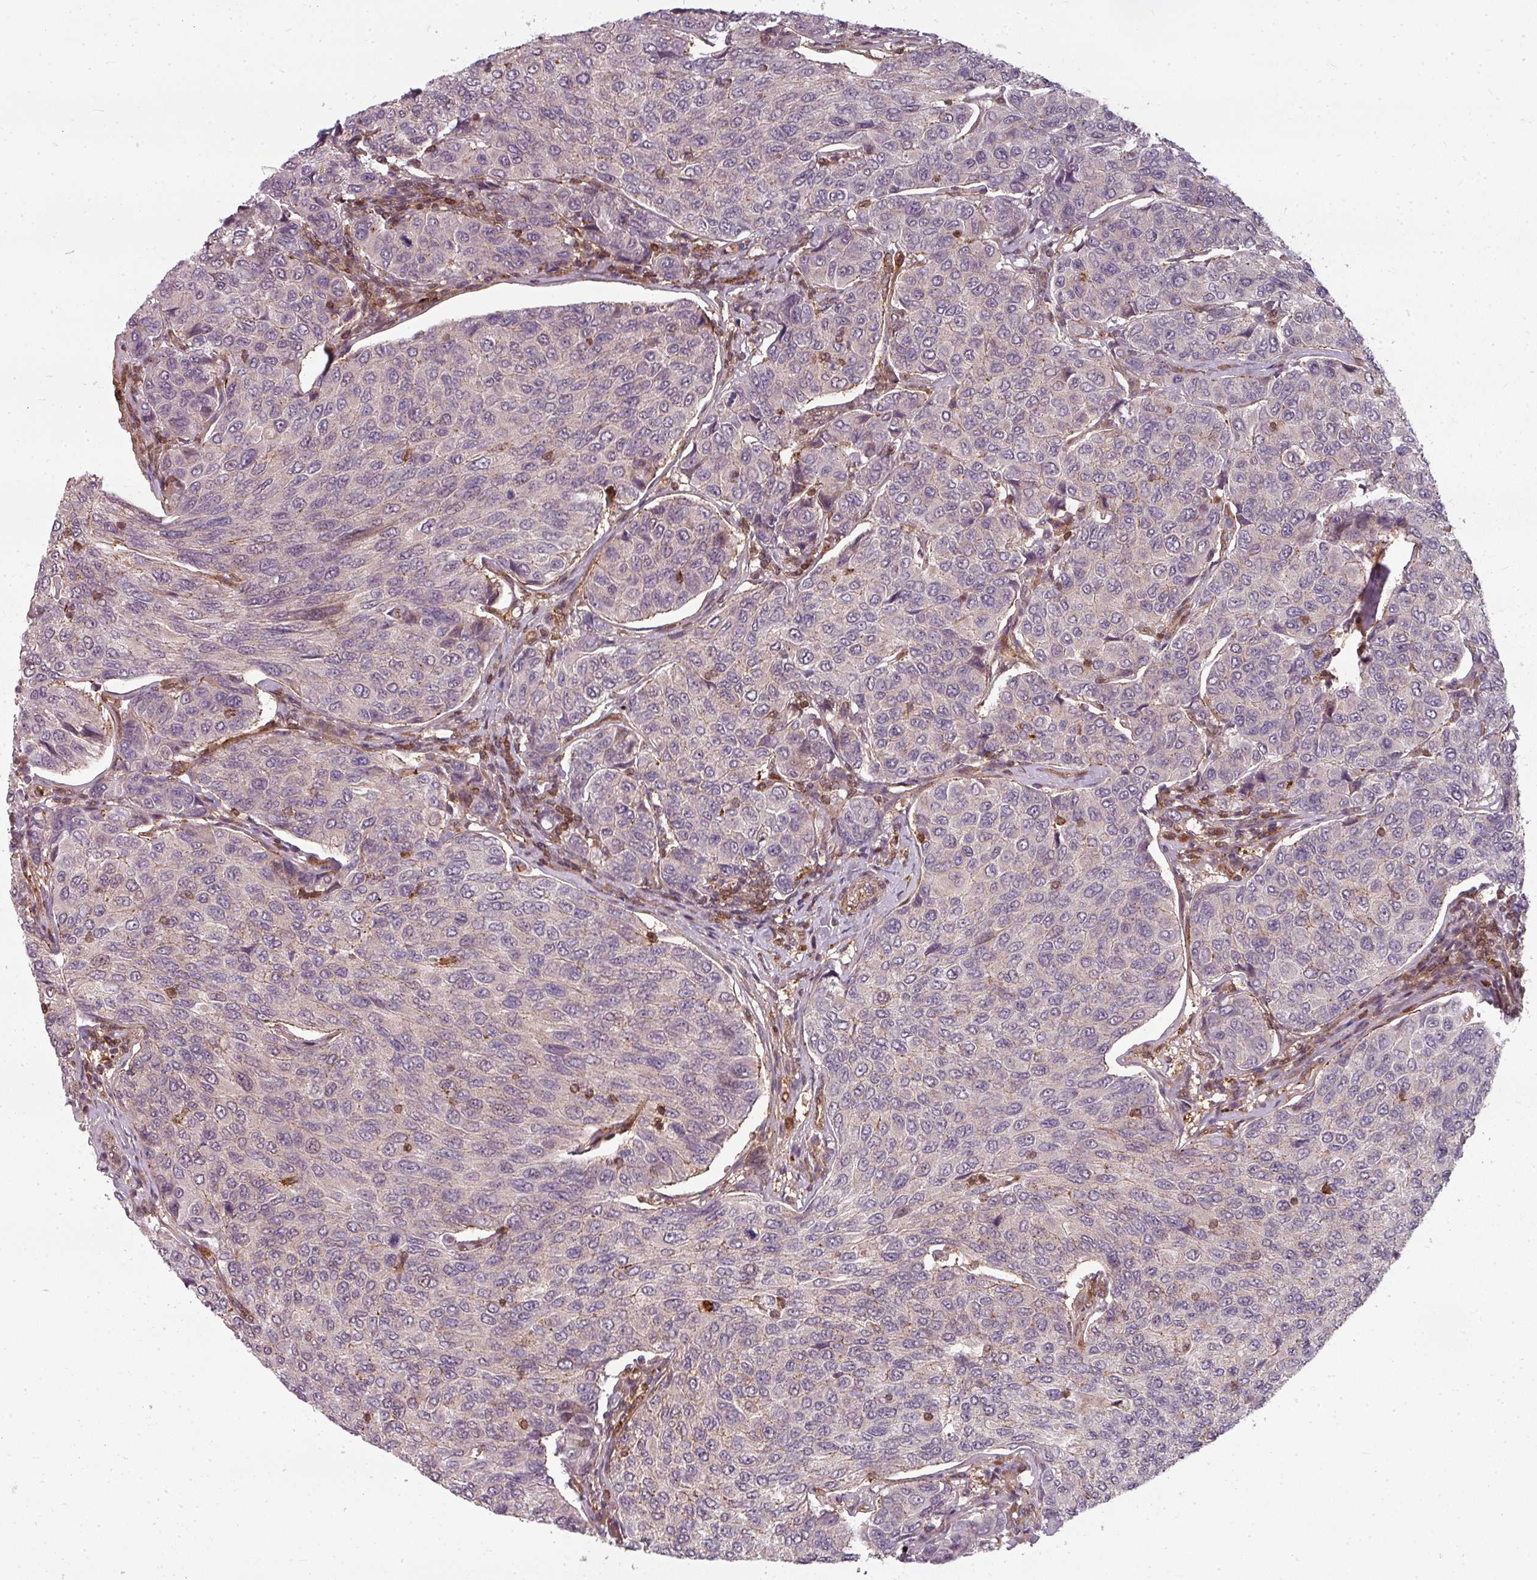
{"staining": {"intensity": "negative", "quantity": "none", "location": "none"}, "tissue": "breast cancer", "cell_type": "Tumor cells", "image_type": "cancer", "snomed": [{"axis": "morphology", "description": "Duct carcinoma"}, {"axis": "topography", "description": "Breast"}], "caption": "Immunohistochemistry of human intraductal carcinoma (breast) displays no positivity in tumor cells.", "gene": "CLIC1", "patient": {"sex": "female", "age": 55}}